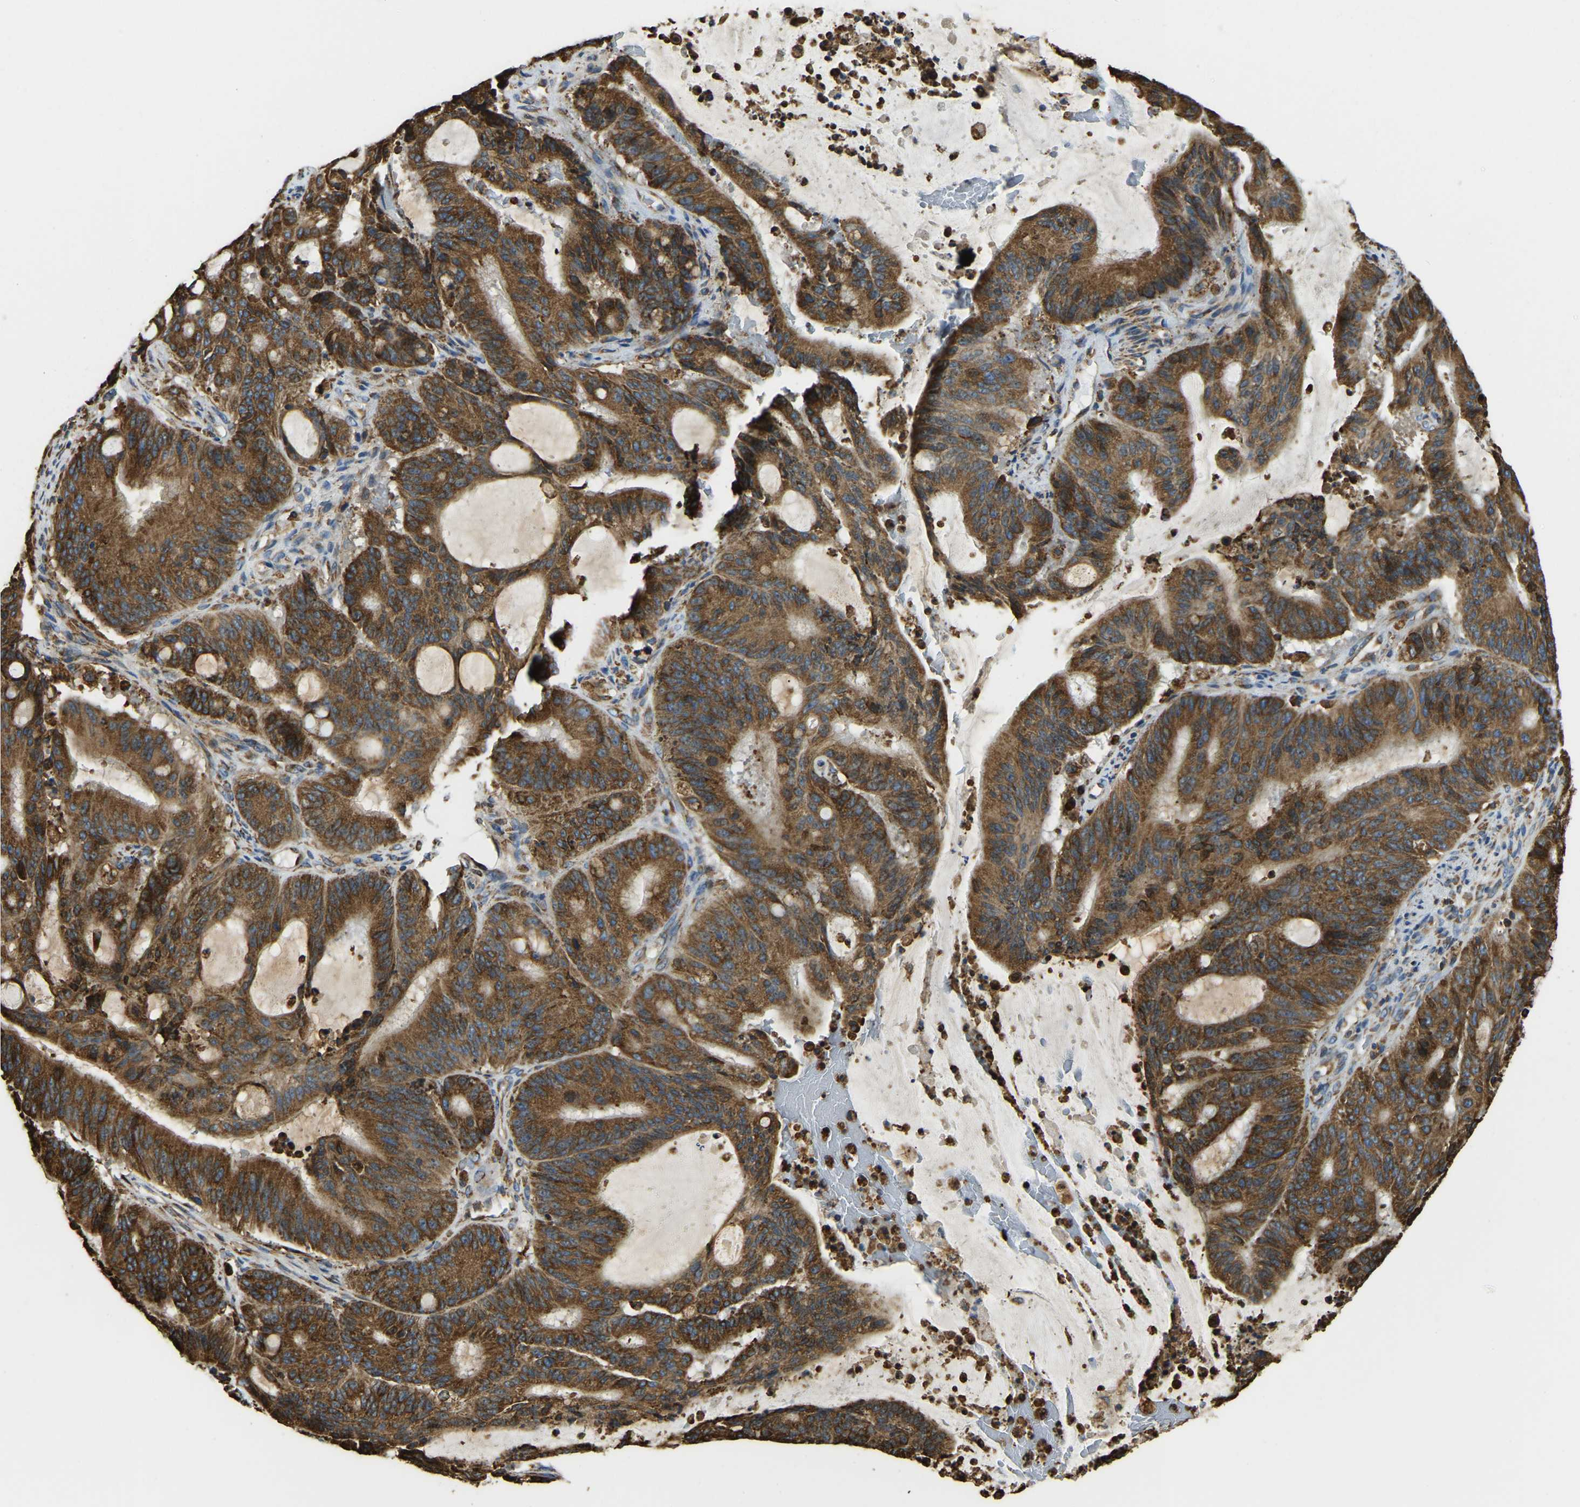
{"staining": {"intensity": "strong", "quantity": ">75%", "location": "cytoplasmic/membranous"}, "tissue": "liver cancer", "cell_type": "Tumor cells", "image_type": "cancer", "snomed": [{"axis": "morphology", "description": "Normal tissue, NOS"}, {"axis": "morphology", "description": "Cholangiocarcinoma"}, {"axis": "topography", "description": "Liver"}, {"axis": "topography", "description": "Peripheral nerve tissue"}], "caption": "Human cholangiocarcinoma (liver) stained with a protein marker demonstrates strong staining in tumor cells.", "gene": "RNF115", "patient": {"sex": "female", "age": 73}}